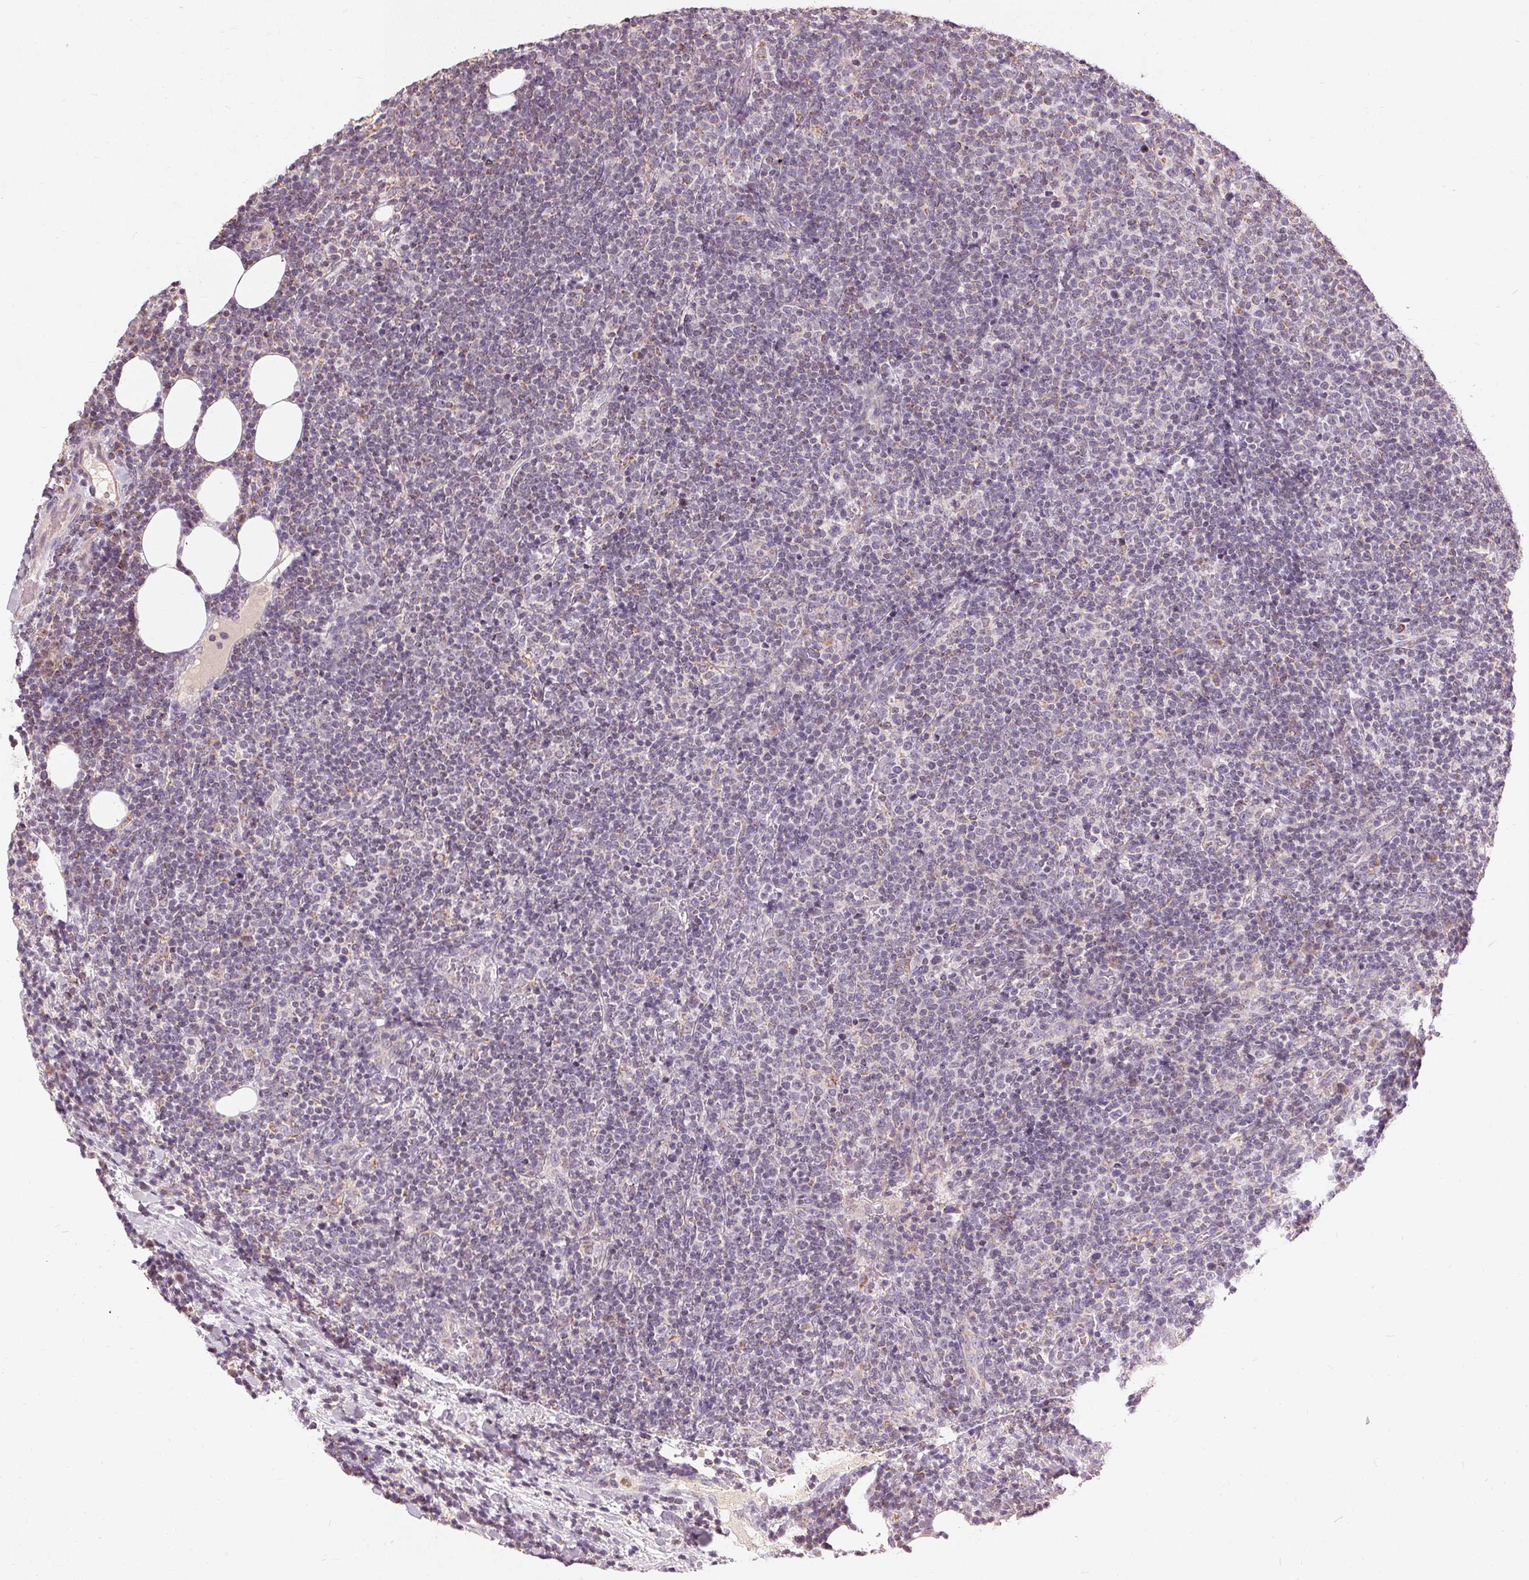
{"staining": {"intensity": "negative", "quantity": "none", "location": "none"}, "tissue": "lymphoma", "cell_type": "Tumor cells", "image_type": "cancer", "snomed": [{"axis": "morphology", "description": "Malignant lymphoma, non-Hodgkin's type, High grade"}, {"axis": "topography", "description": "Lymph node"}], "caption": "High power microscopy micrograph of an IHC micrograph of malignant lymphoma, non-Hodgkin's type (high-grade), revealing no significant positivity in tumor cells.", "gene": "TRIM60", "patient": {"sex": "male", "age": 61}}